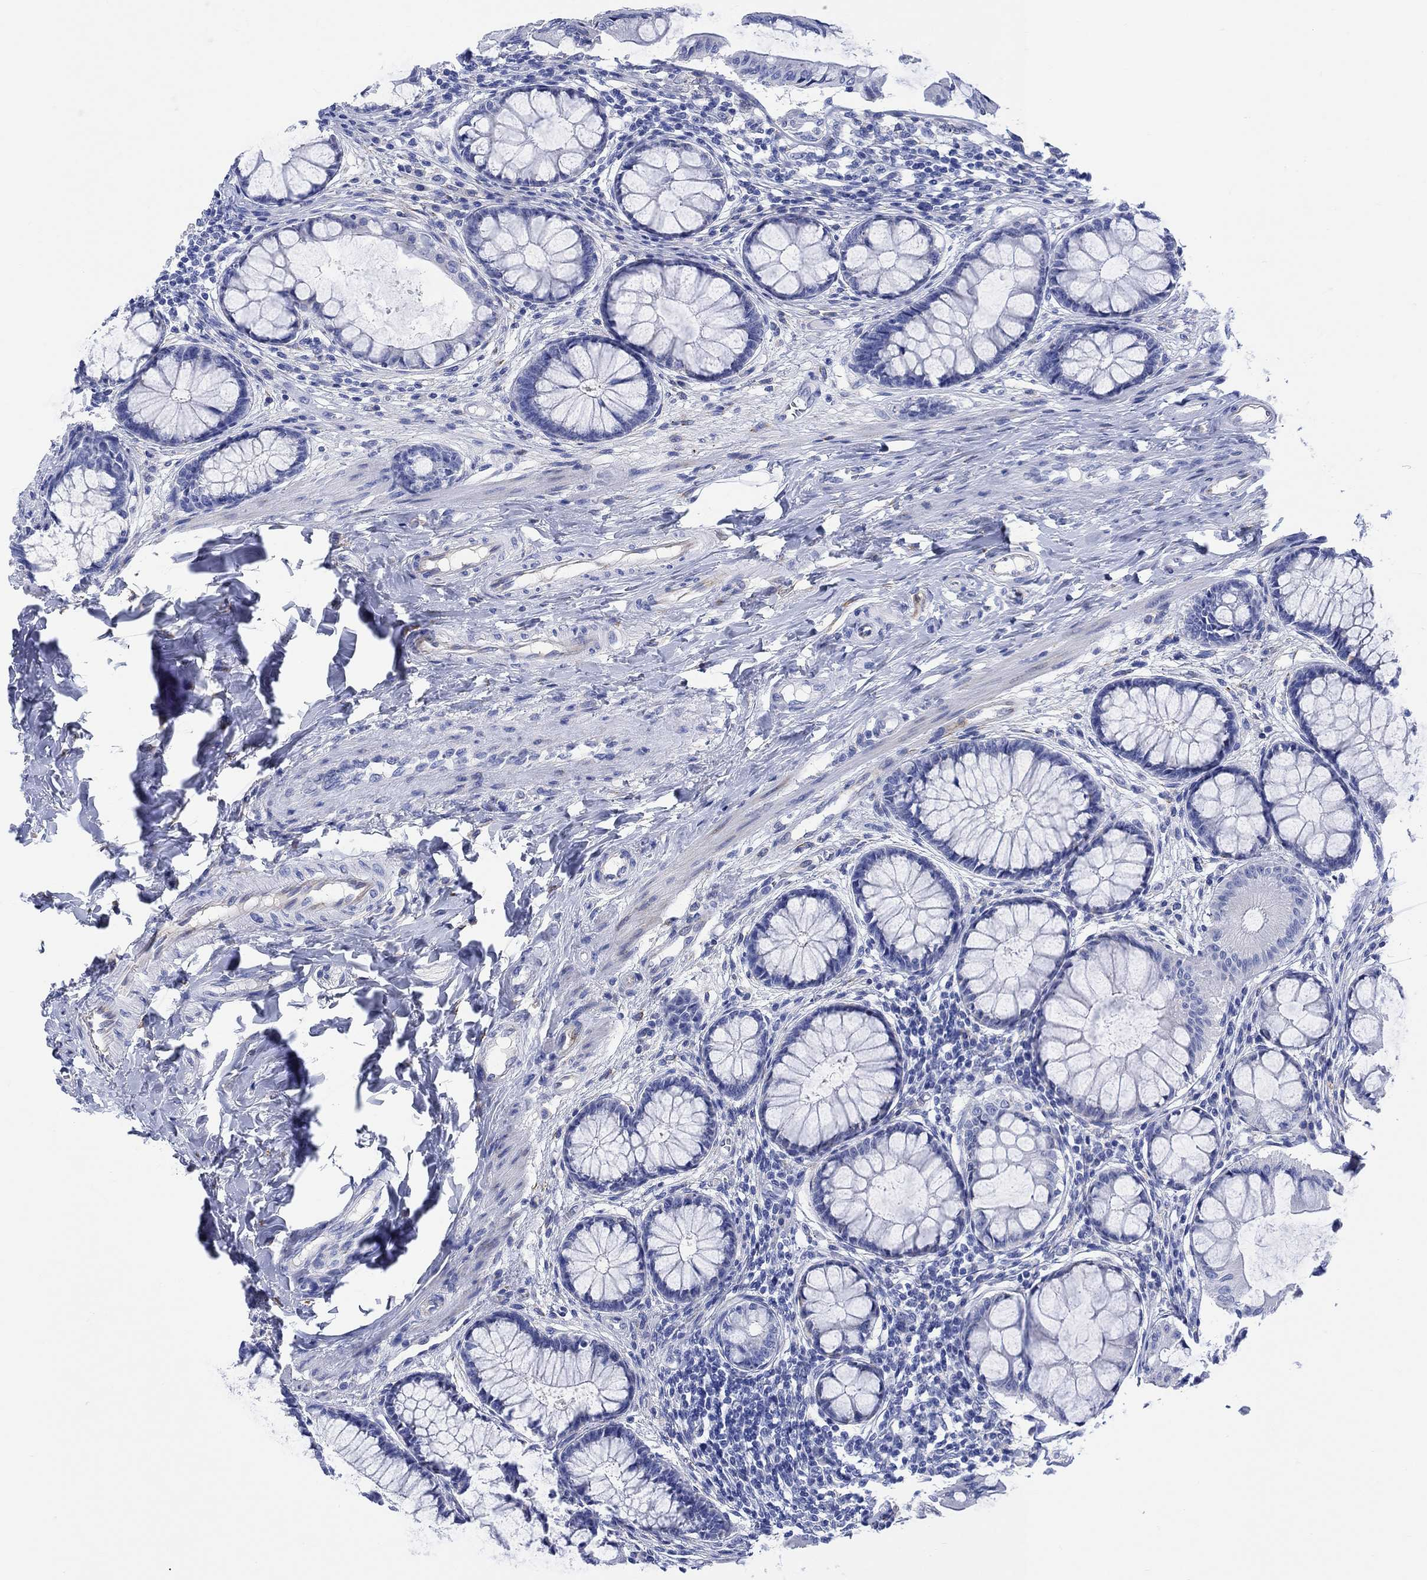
{"staining": {"intensity": "negative", "quantity": "none", "location": "none"}, "tissue": "colon", "cell_type": "Endothelial cells", "image_type": "normal", "snomed": [{"axis": "morphology", "description": "Normal tissue, NOS"}, {"axis": "topography", "description": "Colon"}], "caption": "This image is of benign colon stained with immunohistochemistry (IHC) to label a protein in brown with the nuclei are counter-stained blue. There is no expression in endothelial cells.", "gene": "MYL1", "patient": {"sex": "female", "age": 65}}